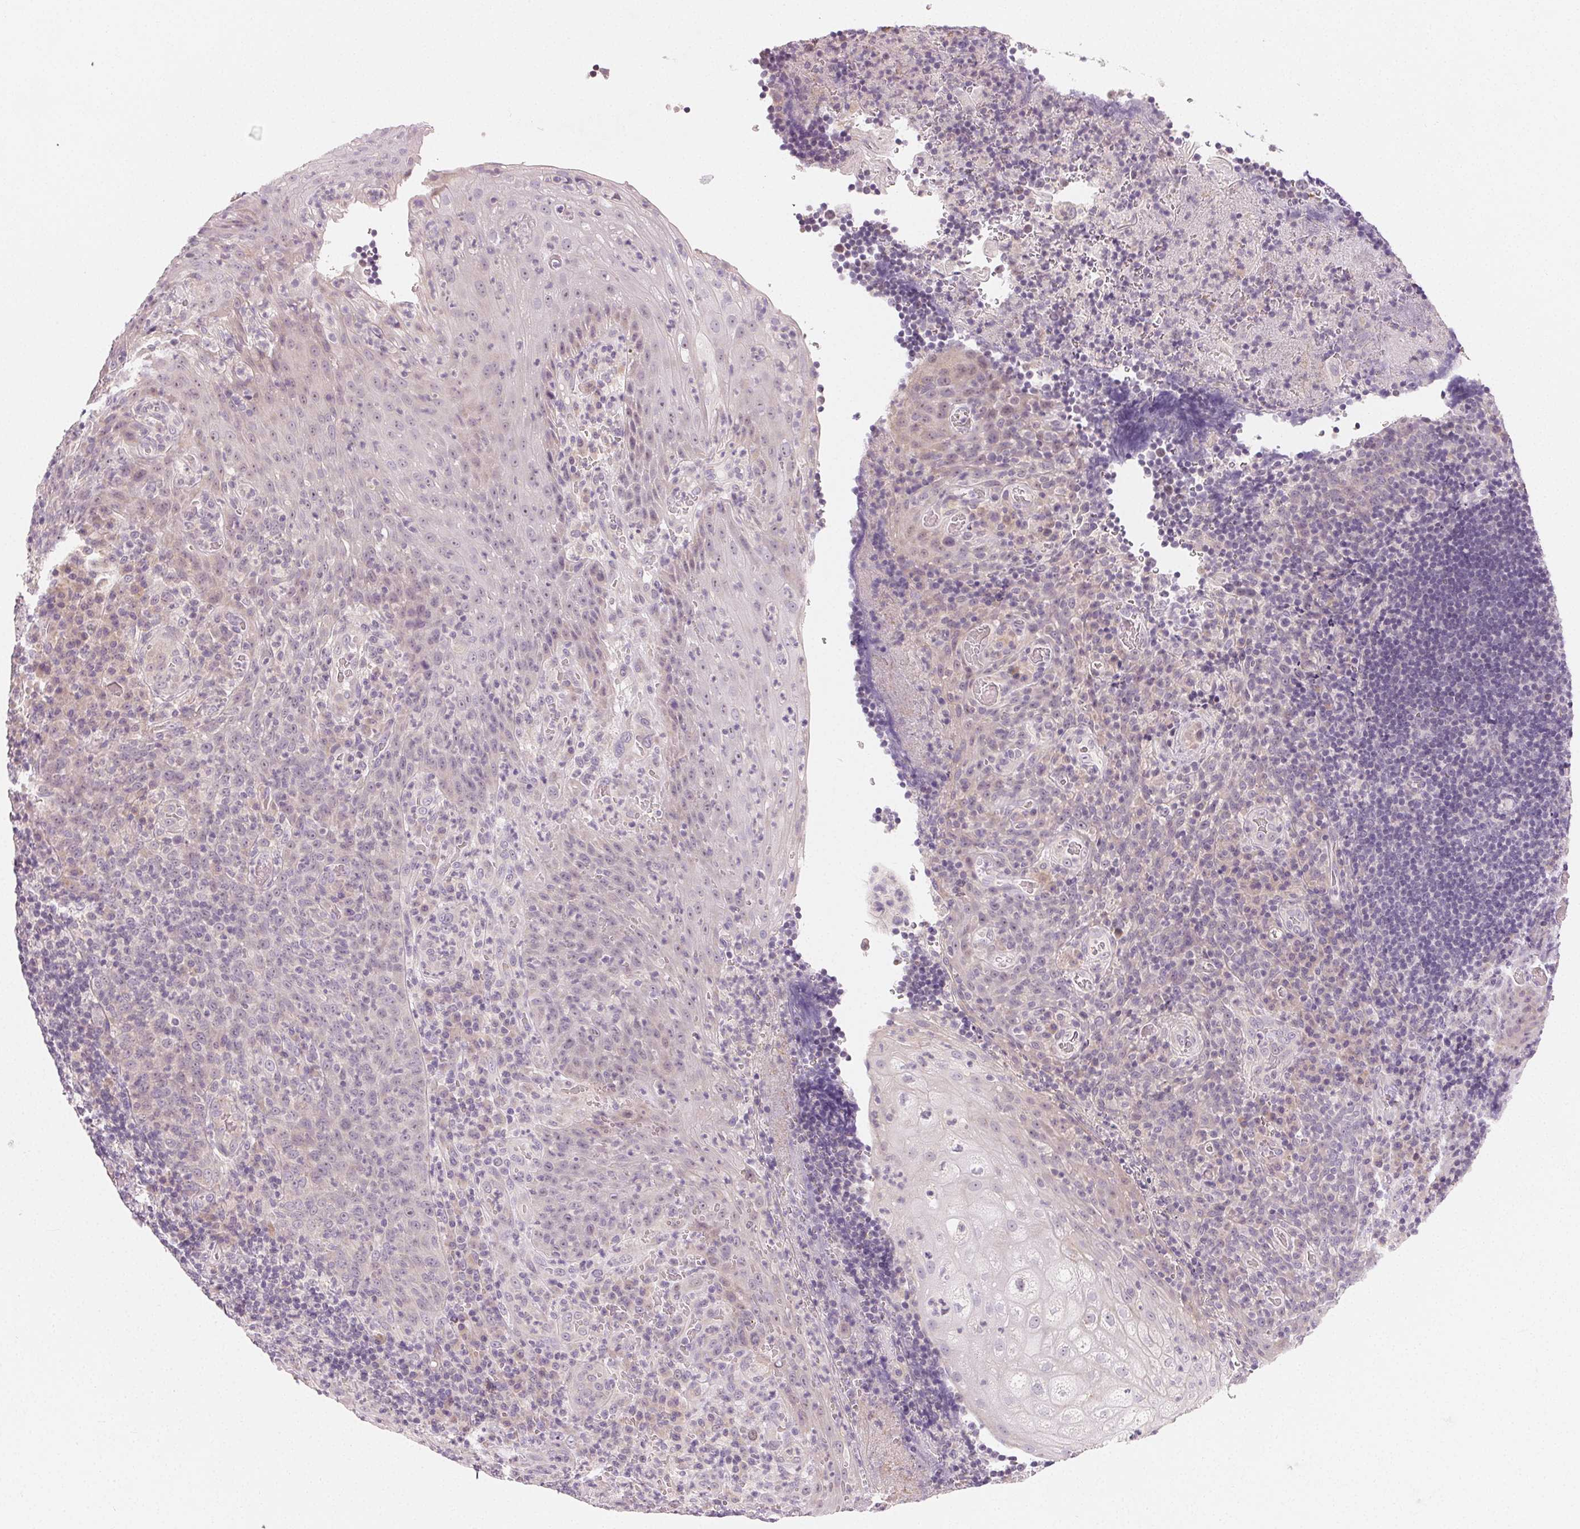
{"staining": {"intensity": "negative", "quantity": "none", "location": "none"}, "tissue": "tonsil", "cell_type": "Germinal center cells", "image_type": "normal", "snomed": [{"axis": "morphology", "description": "Normal tissue, NOS"}, {"axis": "topography", "description": "Tonsil"}], "caption": "Germinal center cells show no significant staining in benign tonsil.", "gene": "MYBL1", "patient": {"sex": "male", "age": 17}}